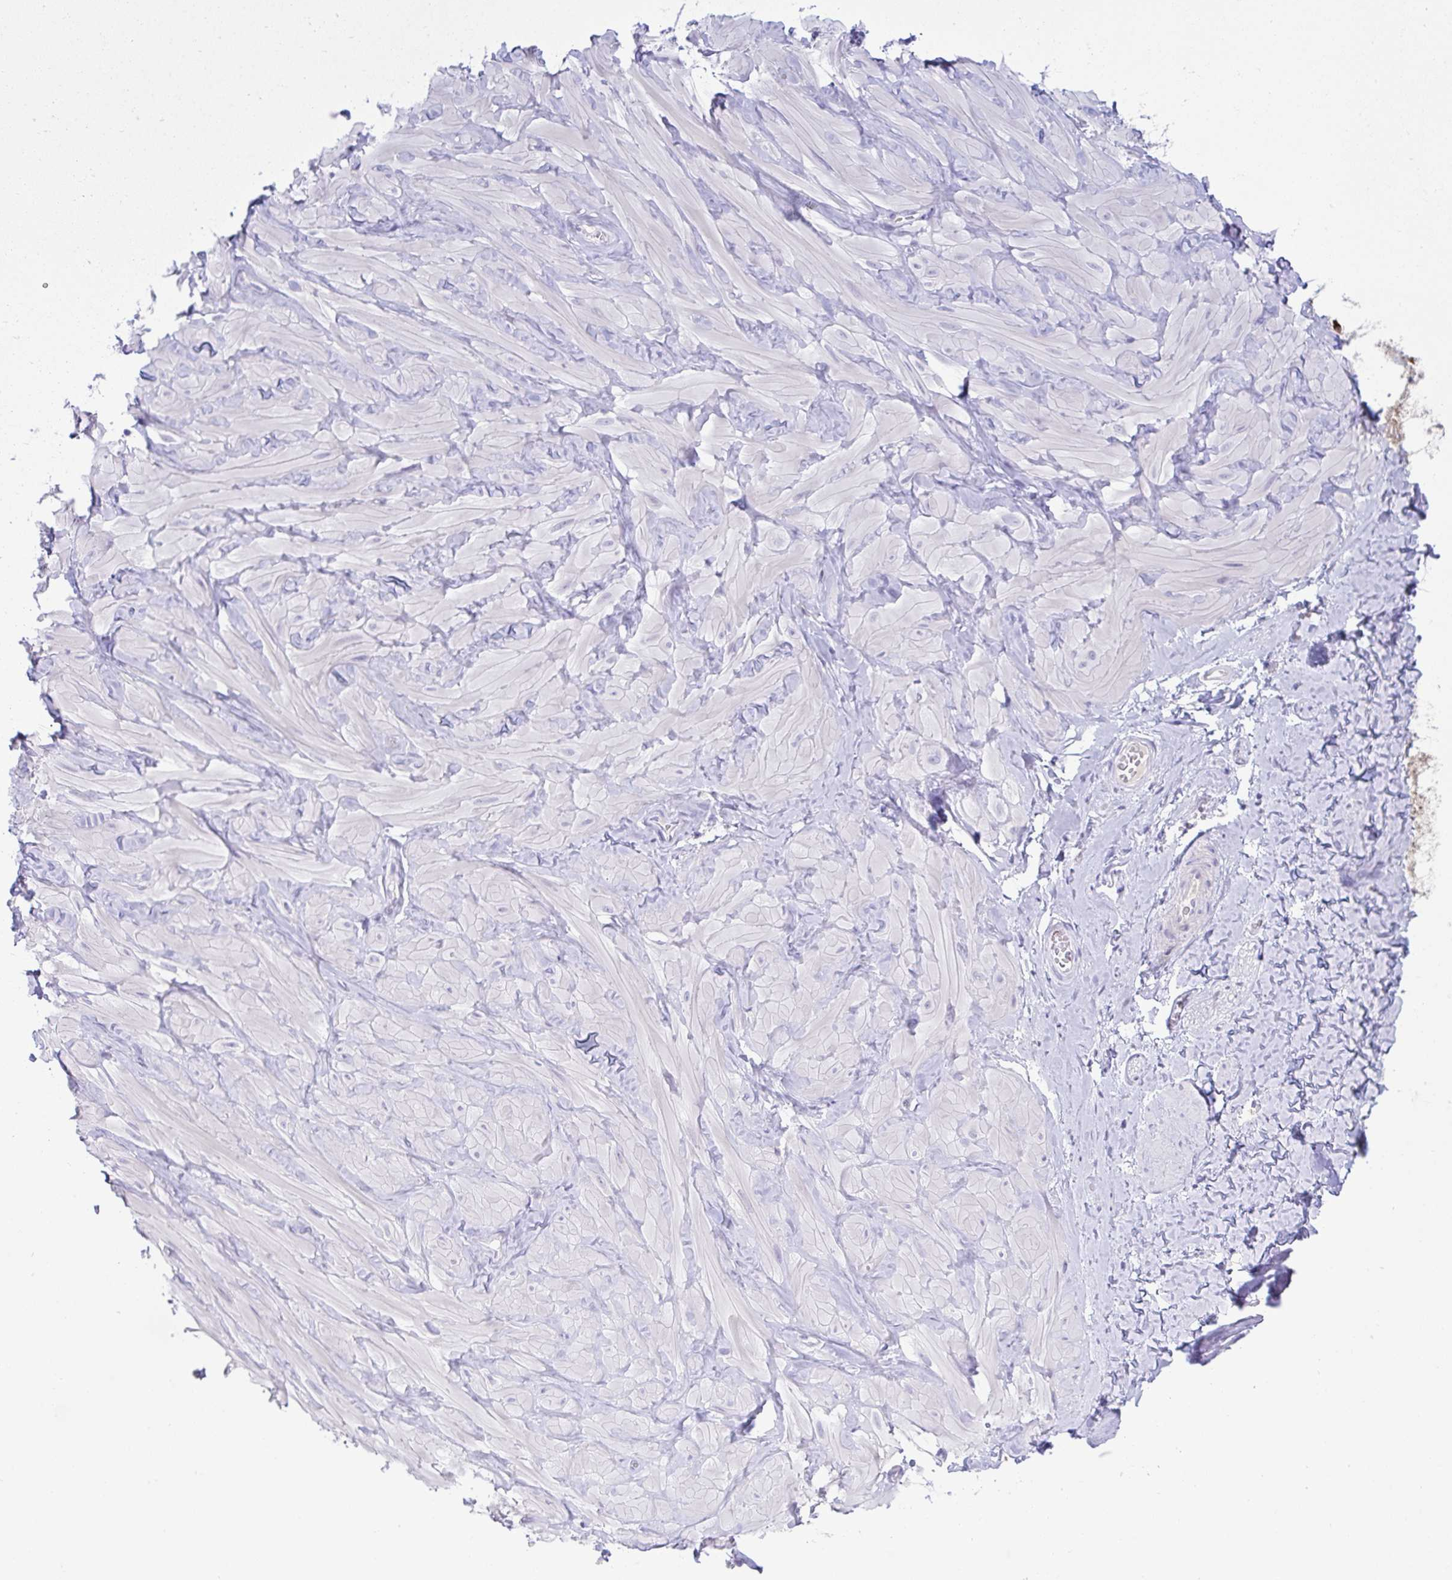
{"staining": {"intensity": "negative", "quantity": "none", "location": "none"}, "tissue": "adipose tissue", "cell_type": "Adipocytes", "image_type": "normal", "snomed": [{"axis": "morphology", "description": "Normal tissue, NOS"}, {"axis": "topography", "description": "Soft tissue"}, {"axis": "topography", "description": "Adipose tissue"}, {"axis": "topography", "description": "Vascular tissue"}, {"axis": "topography", "description": "Peripheral nerve tissue"}], "caption": "Histopathology image shows no significant protein positivity in adipocytes of normal adipose tissue. (DAB (3,3'-diaminobenzidine) IHC, high magnification).", "gene": "RANBP2", "patient": {"sex": "male", "age": 29}}